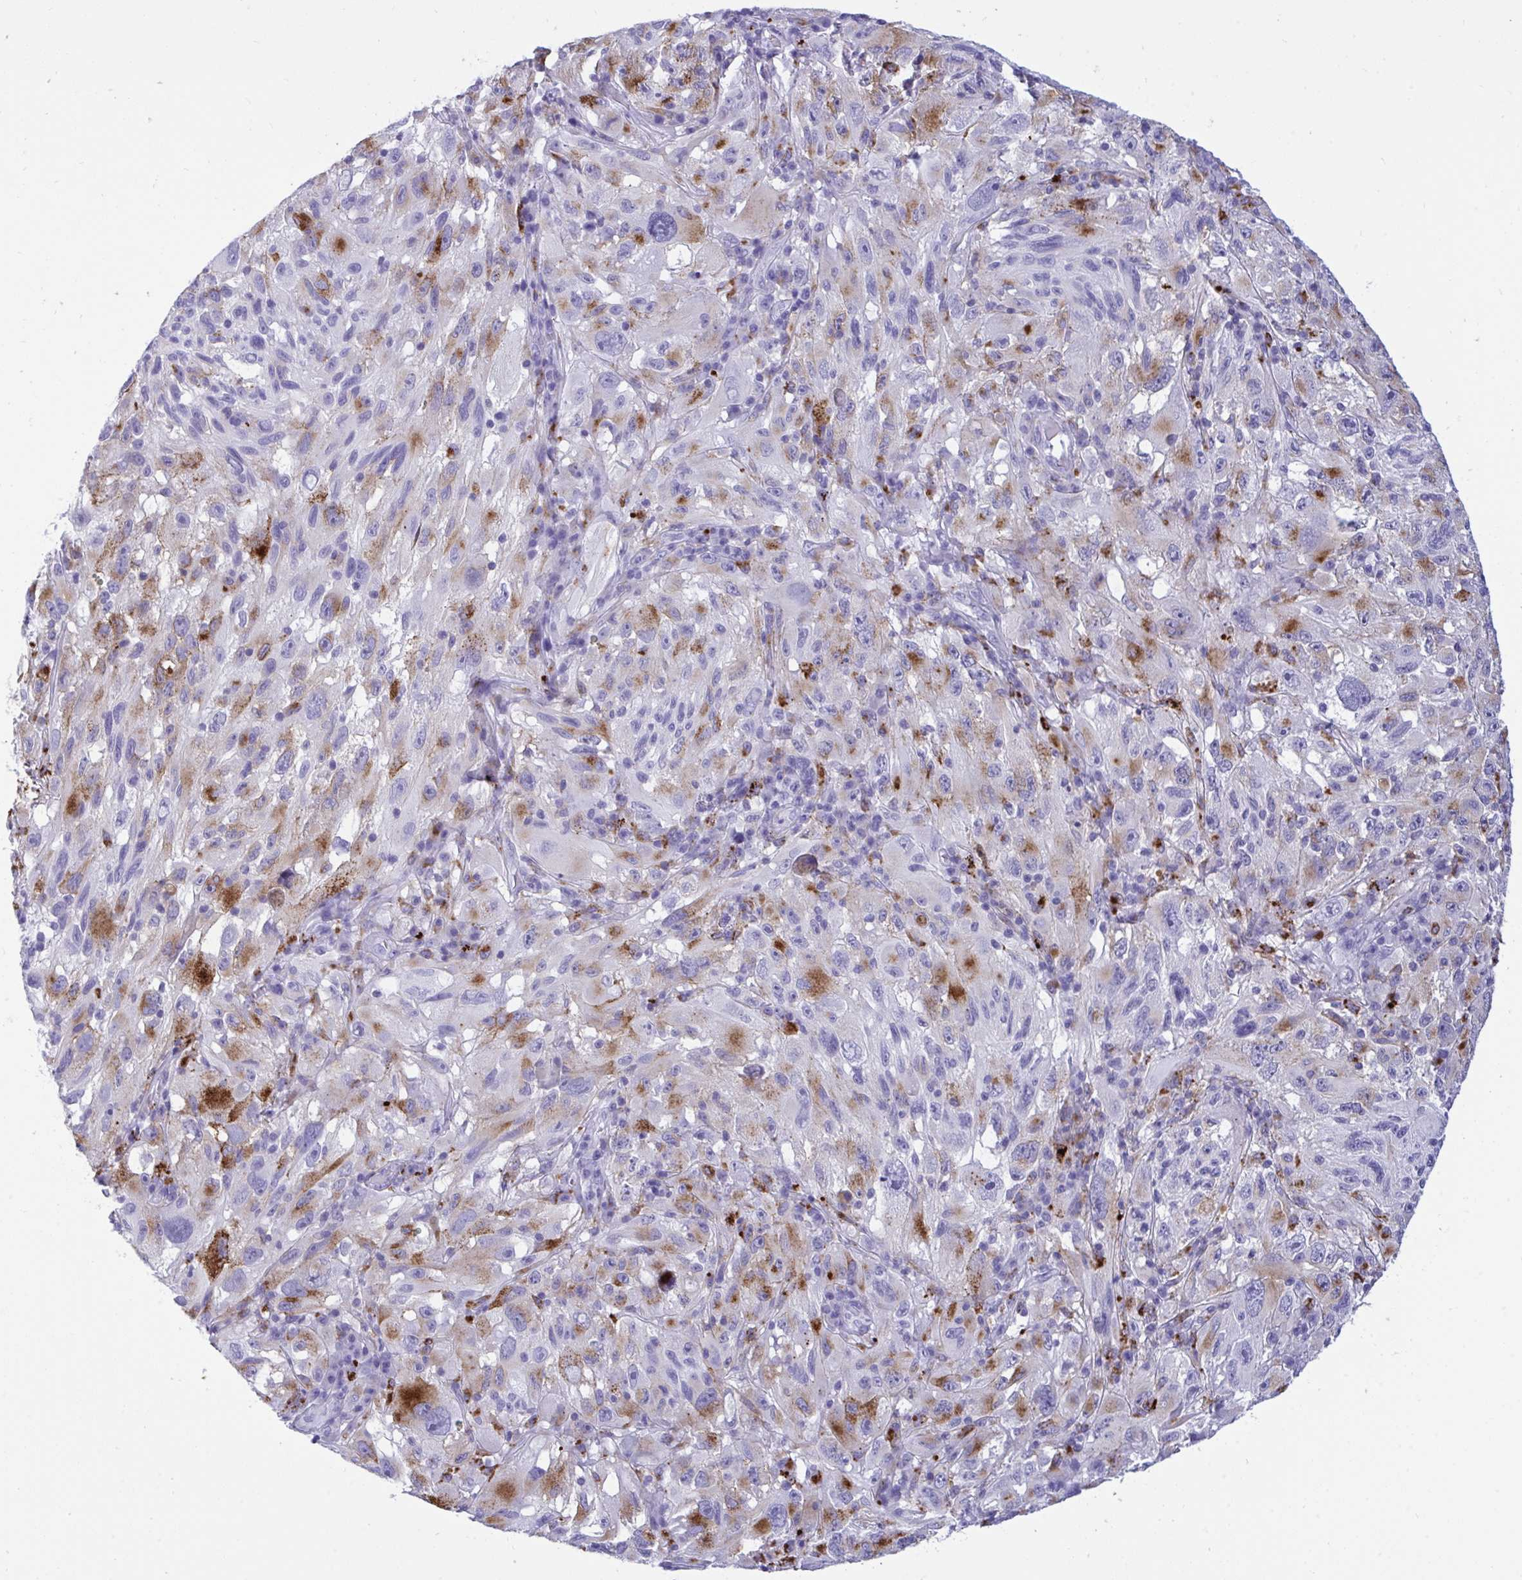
{"staining": {"intensity": "negative", "quantity": "none", "location": "none"}, "tissue": "melanoma", "cell_type": "Tumor cells", "image_type": "cancer", "snomed": [{"axis": "morphology", "description": "Malignant melanoma, NOS"}, {"axis": "topography", "description": "Skin"}], "caption": "This is a histopathology image of immunohistochemistry (IHC) staining of malignant melanoma, which shows no expression in tumor cells.", "gene": "CPVL", "patient": {"sex": "female", "age": 71}}